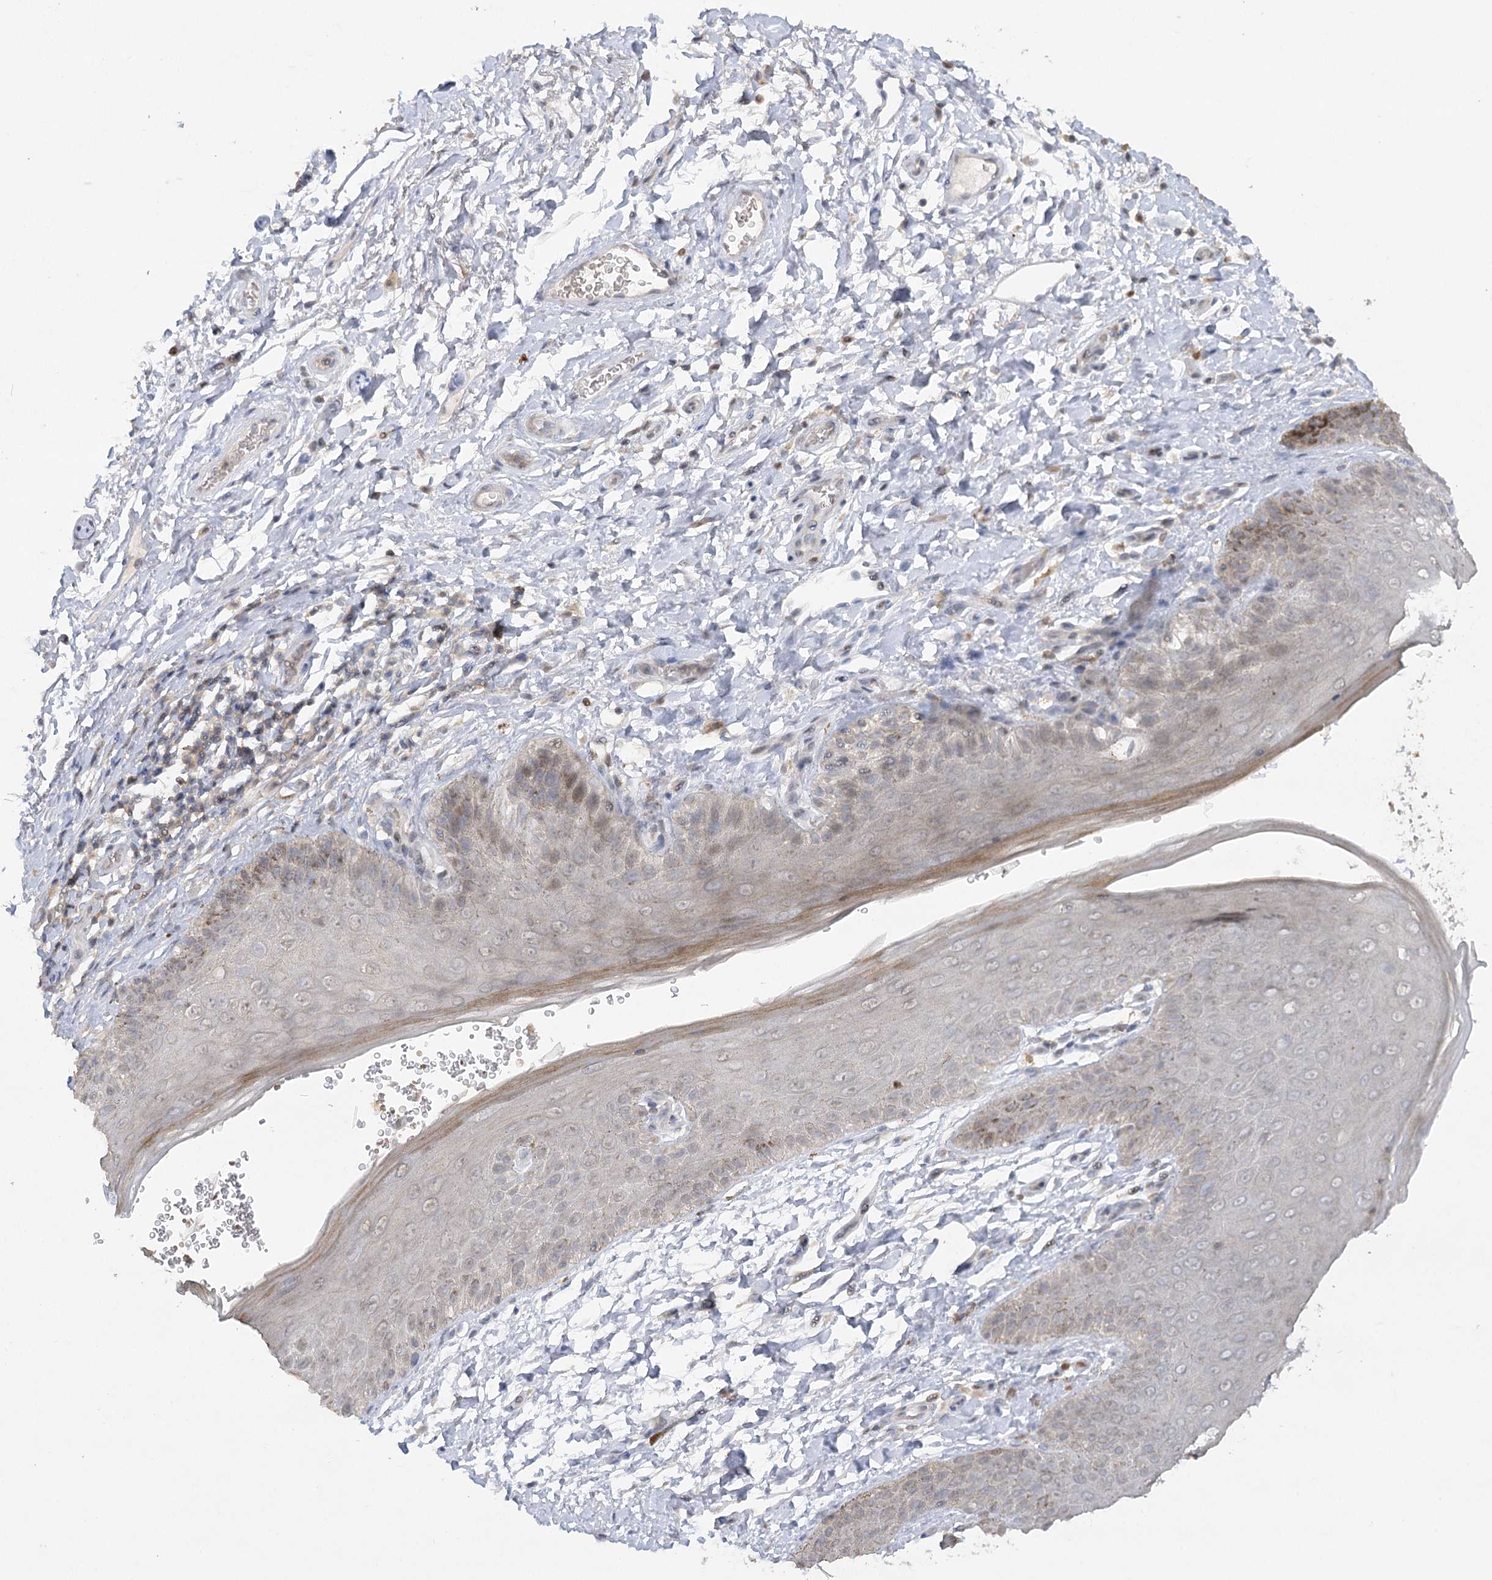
{"staining": {"intensity": "moderate", "quantity": "<25%", "location": "cytoplasmic/membranous"}, "tissue": "skin", "cell_type": "Epidermal cells", "image_type": "normal", "snomed": [{"axis": "morphology", "description": "Normal tissue, NOS"}, {"axis": "topography", "description": "Anal"}], "caption": "Benign skin was stained to show a protein in brown. There is low levels of moderate cytoplasmic/membranous expression in approximately <25% of epidermal cells.", "gene": "TRAF3IP1", "patient": {"sex": "male", "age": 44}}